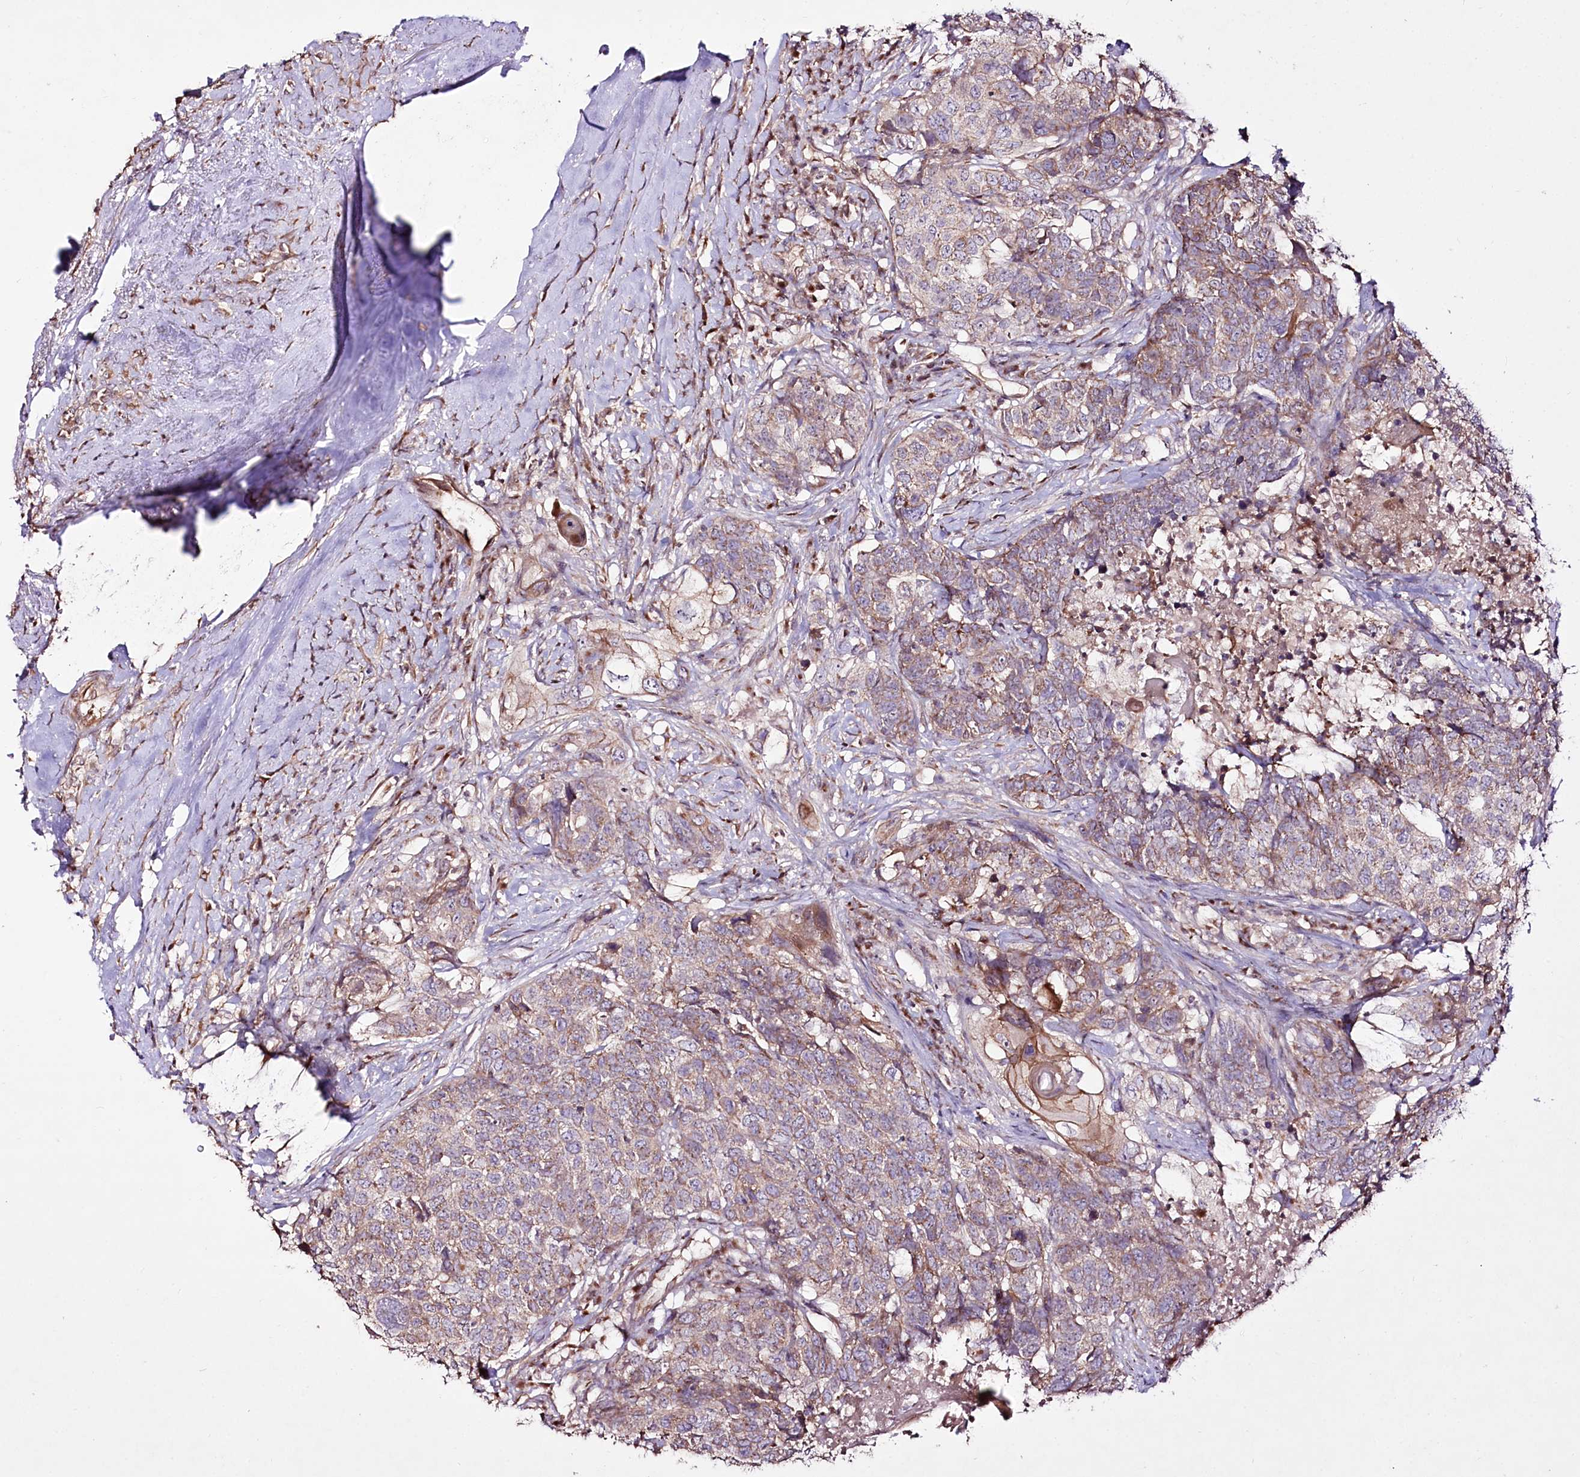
{"staining": {"intensity": "weak", "quantity": ">75%", "location": "cytoplasmic/membranous"}, "tissue": "head and neck cancer", "cell_type": "Tumor cells", "image_type": "cancer", "snomed": [{"axis": "morphology", "description": "Squamous cell carcinoma, NOS"}, {"axis": "topography", "description": "Head-Neck"}], "caption": "IHC of squamous cell carcinoma (head and neck) reveals low levels of weak cytoplasmic/membranous expression in about >75% of tumor cells.", "gene": "REXO2", "patient": {"sex": "male", "age": 66}}